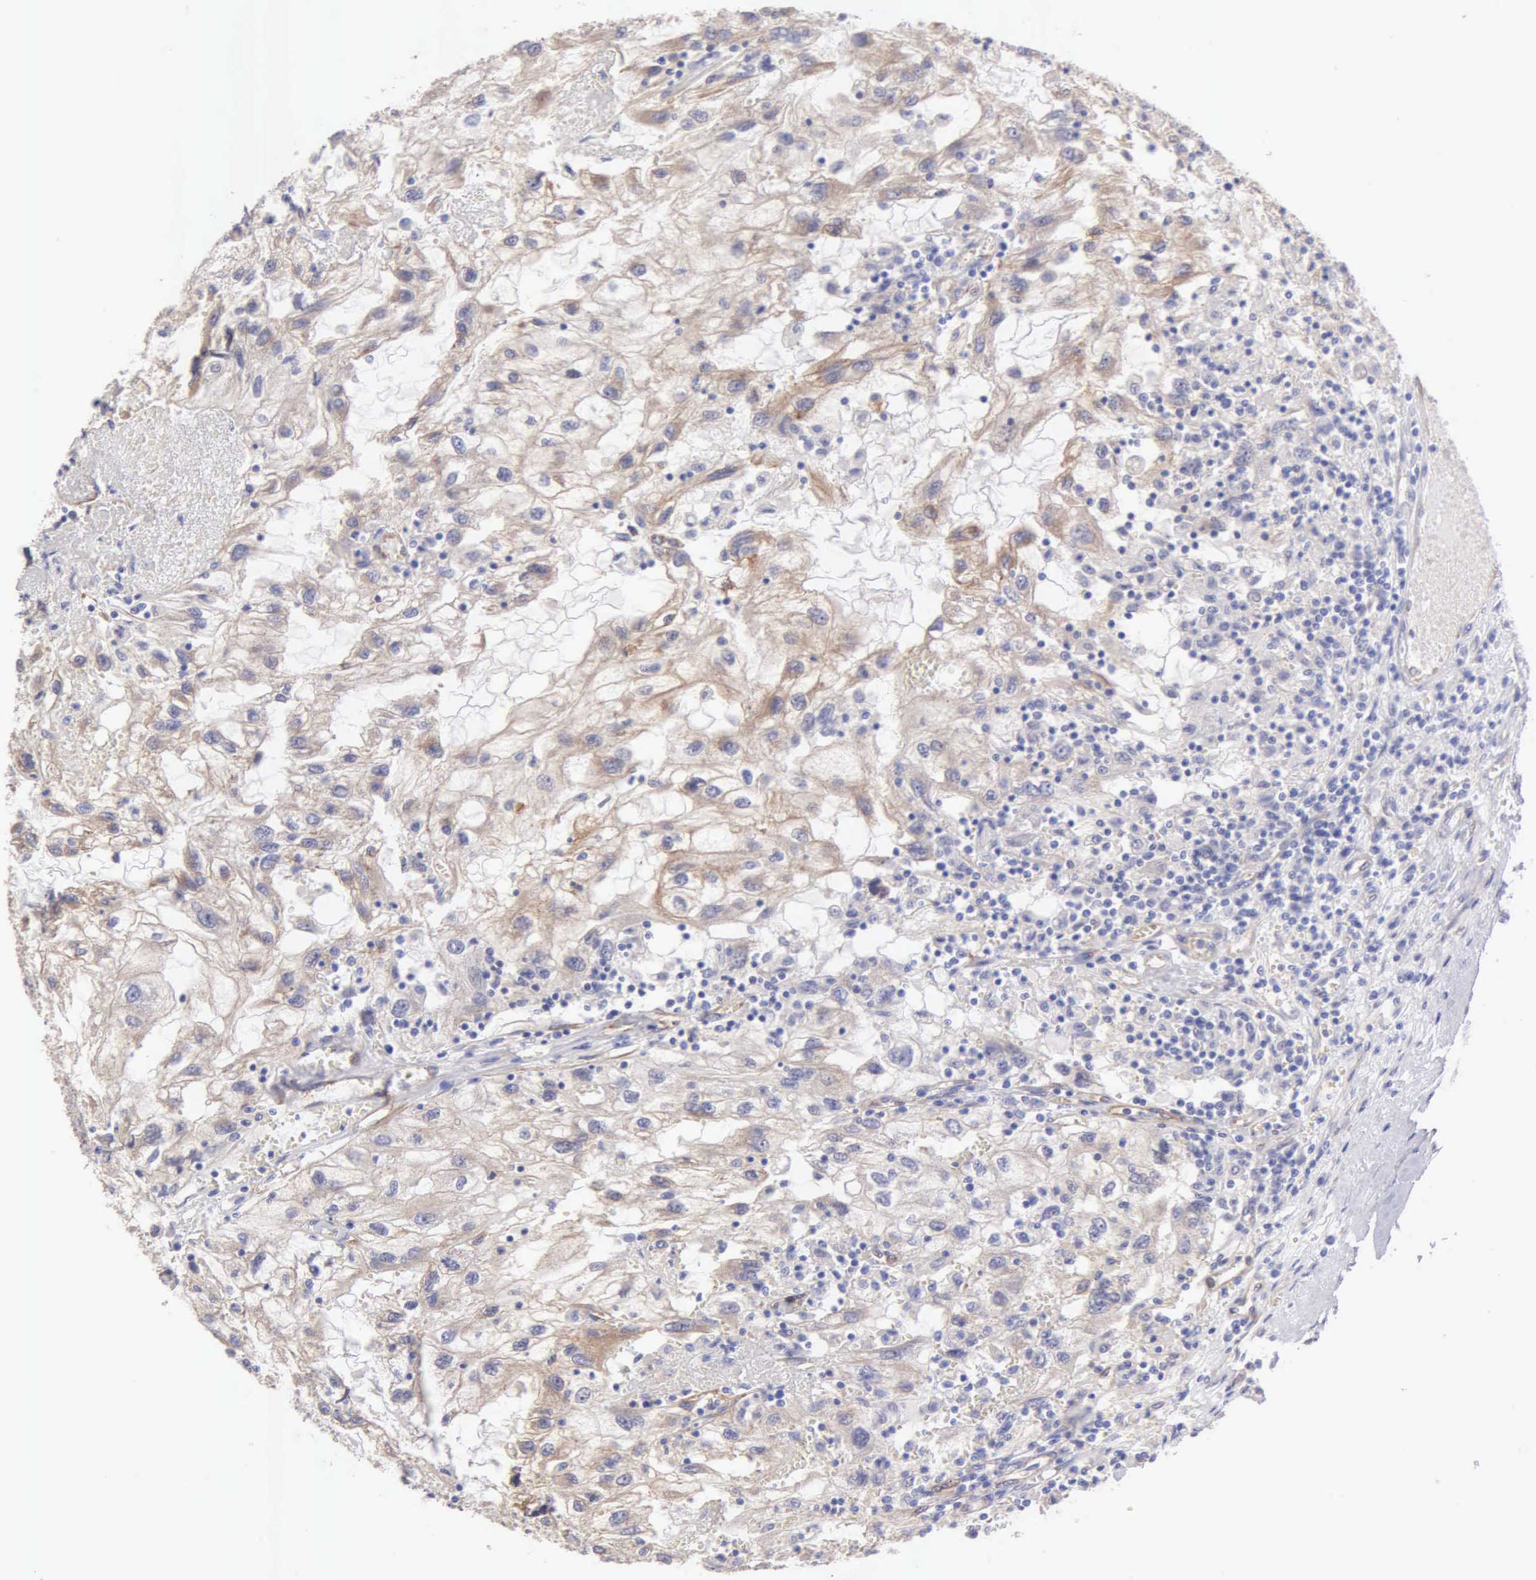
{"staining": {"intensity": "weak", "quantity": "25%-75%", "location": "cytoplasmic/membranous"}, "tissue": "renal cancer", "cell_type": "Tumor cells", "image_type": "cancer", "snomed": [{"axis": "morphology", "description": "Normal tissue, NOS"}, {"axis": "morphology", "description": "Adenocarcinoma, NOS"}, {"axis": "topography", "description": "Kidney"}], "caption": "Human adenocarcinoma (renal) stained for a protein (brown) demonstrates weak cytoplasmic/membranous positive expression in approximately 25%-75% of tumor cells.", "gene": "APP", "patient": {"sex": "male", "age": 71}}